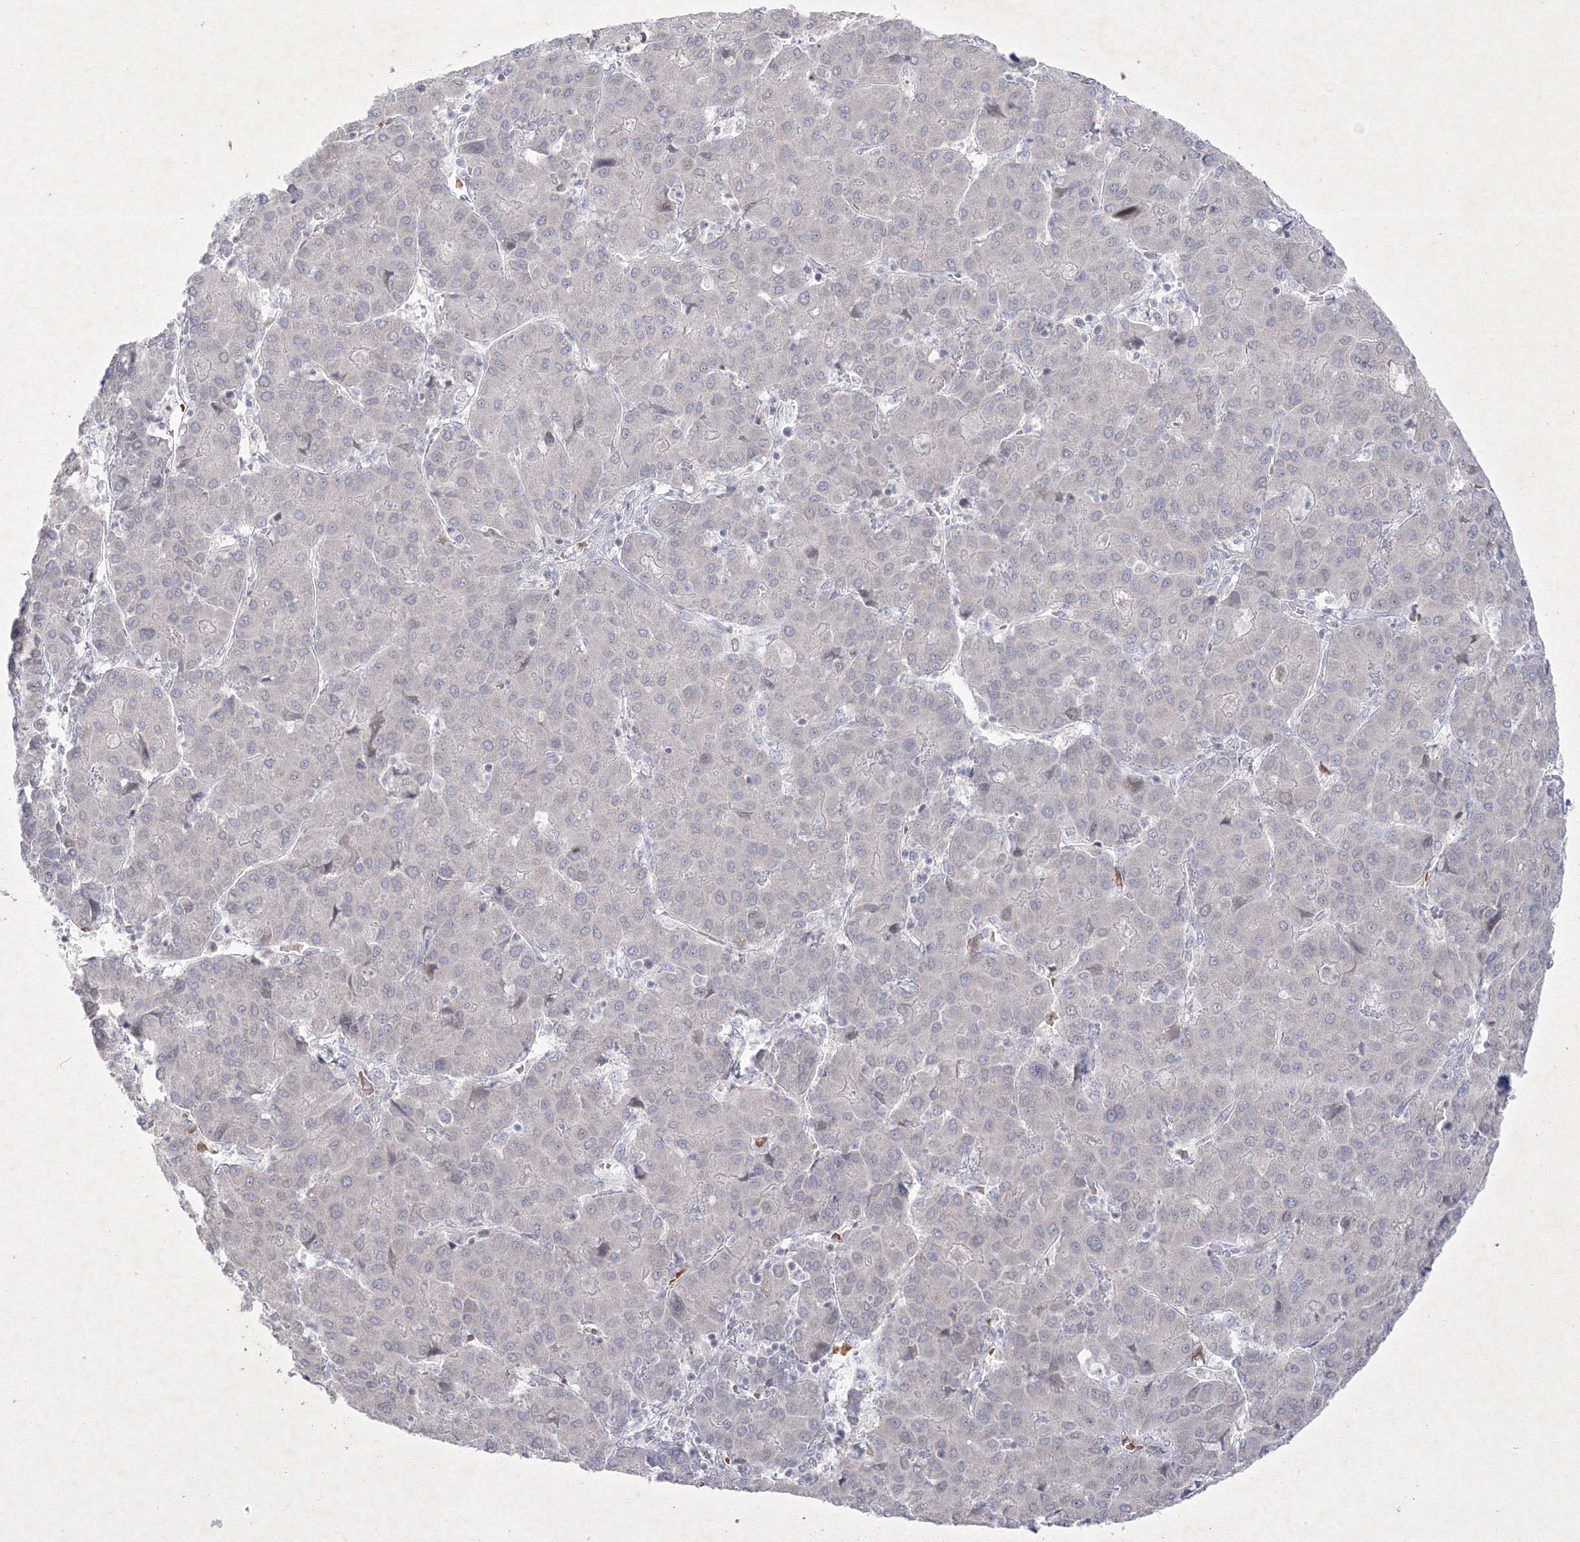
{"staining": {"intensity": "negative", "quantity": "none", "location": "none"}, "tissue": "liver cancer", "cell_type": "Tumor cells", "image_type": "cancer", "snomed": [{"axis": "morphology", "description": "Carcinoma, Hepatocellular, NOS"}, {"axis": "topography", "description": "Liver"}], "caption": "IHC image of human liver hepatocellular carcinoma stained for a protein (brown), which demonstrates no staining in tumor cells.", "gene": "NXPE3", "patient": {"sex": "male", "age": 65}}